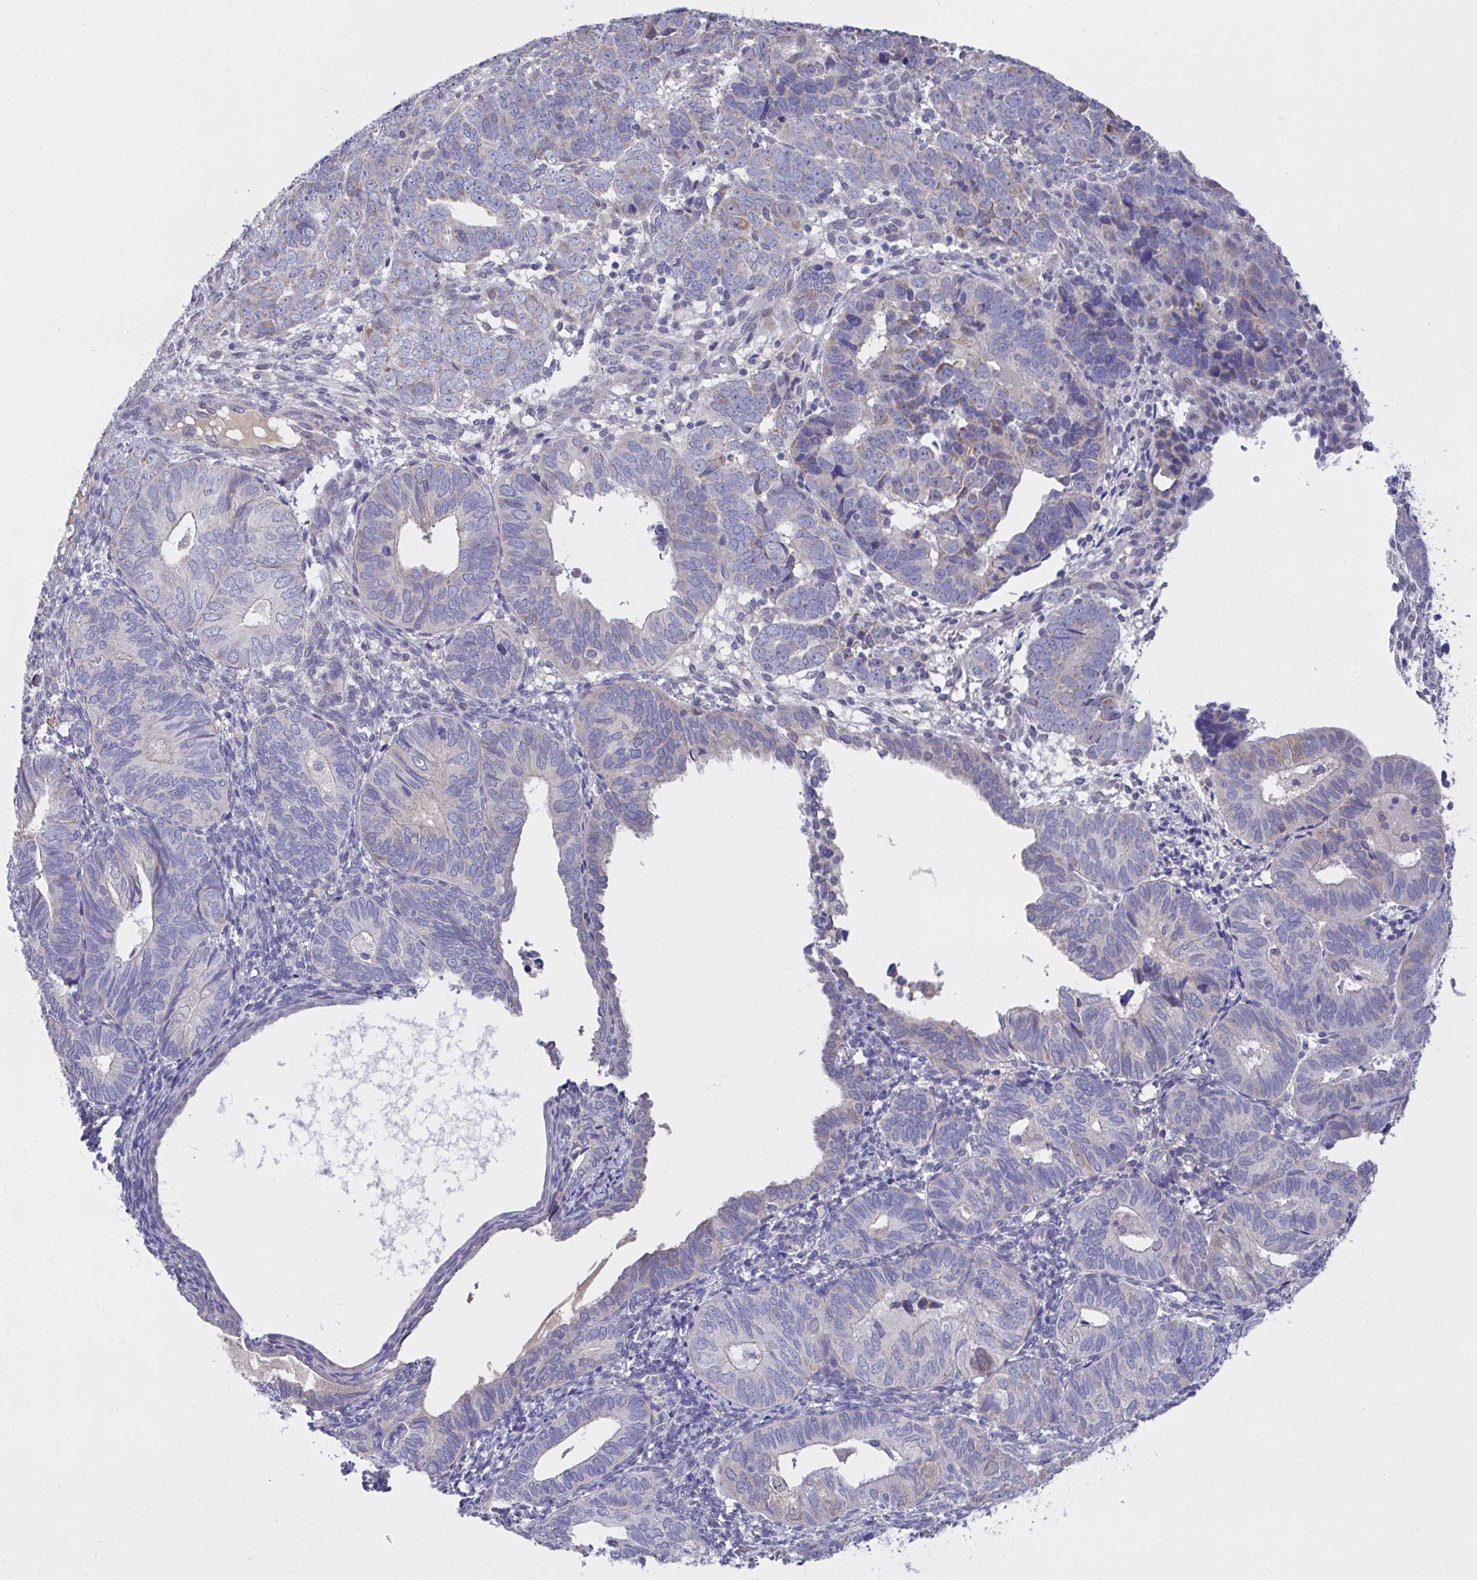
{"staining": {"intensity": "negative", "quantity": "none", "location": "none"}, "tissue": "endometrial cancer", "cell_type": "Tumor cells", "image_type": "cancer", "snomed": [{"axis": "morphology", "description": "Adenocarcinoma, NOS"}, {"axis": "topography", "description": "Endometrium"}], "caption": "This is an immunohistochemistry micrograph of endometrial cancer (adenocarcinoma). There is no expression in tumor cells.", "gene": "L3HYPDH", "patient": {"sex": "female", "age": 82}}